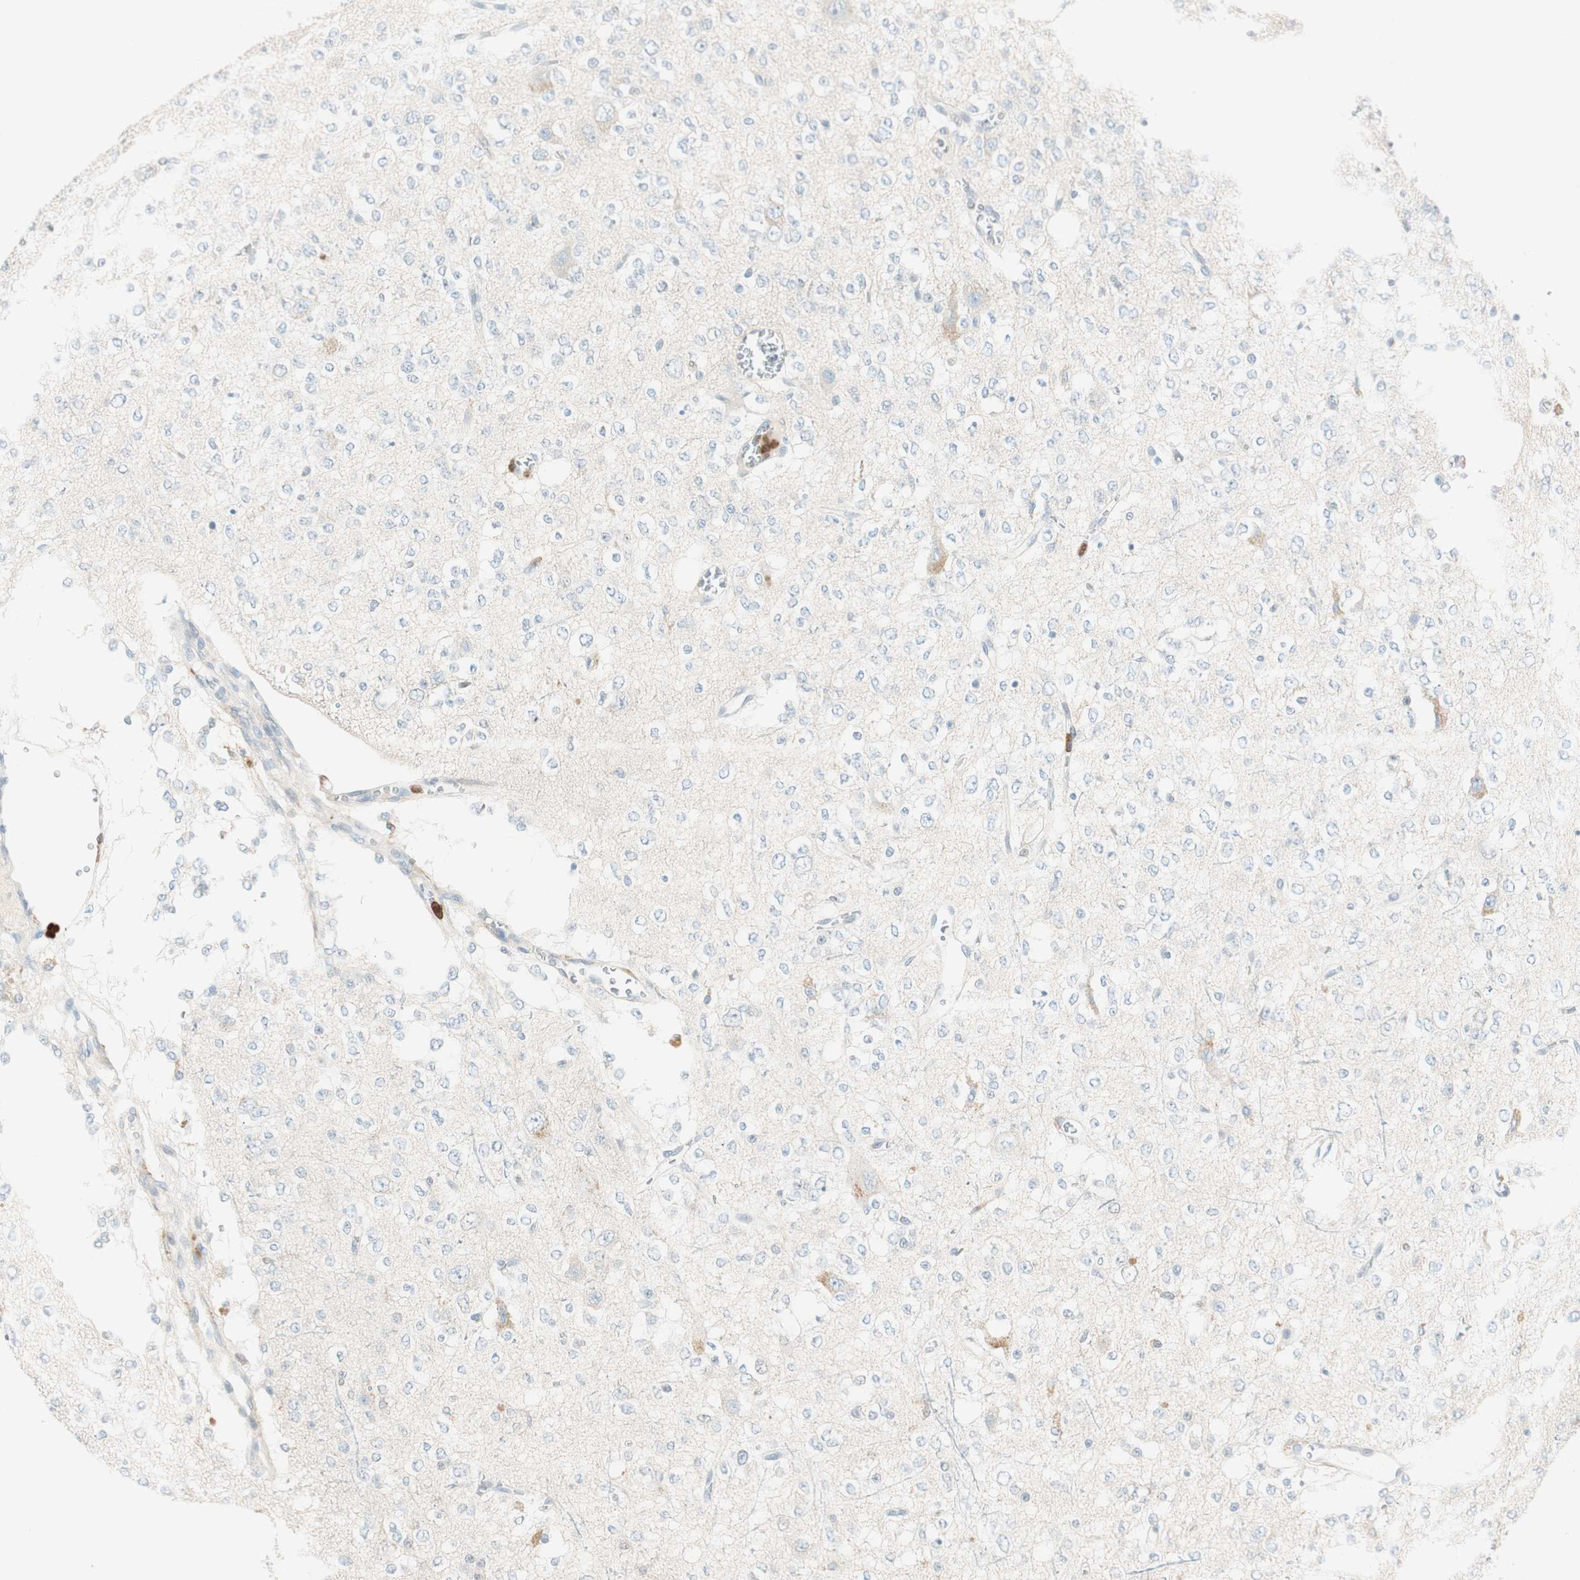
{"staining": {"intensity": "negative", "quantity": "none", "location": "none"}, "tissue": "glioma", "cell_type": "Tumor cells", "image_type": "cancer", "snomed": [{"axis": "morphology", "description": "Glioma, malignant, Low grade"}, {"axis": "topography", "description": "Brain"}], "caption": "Image shows no significant protein positivity in tumor cells of glioma.", "gene": "HPGD", "patient": {"sex": "male", "age": 38}}